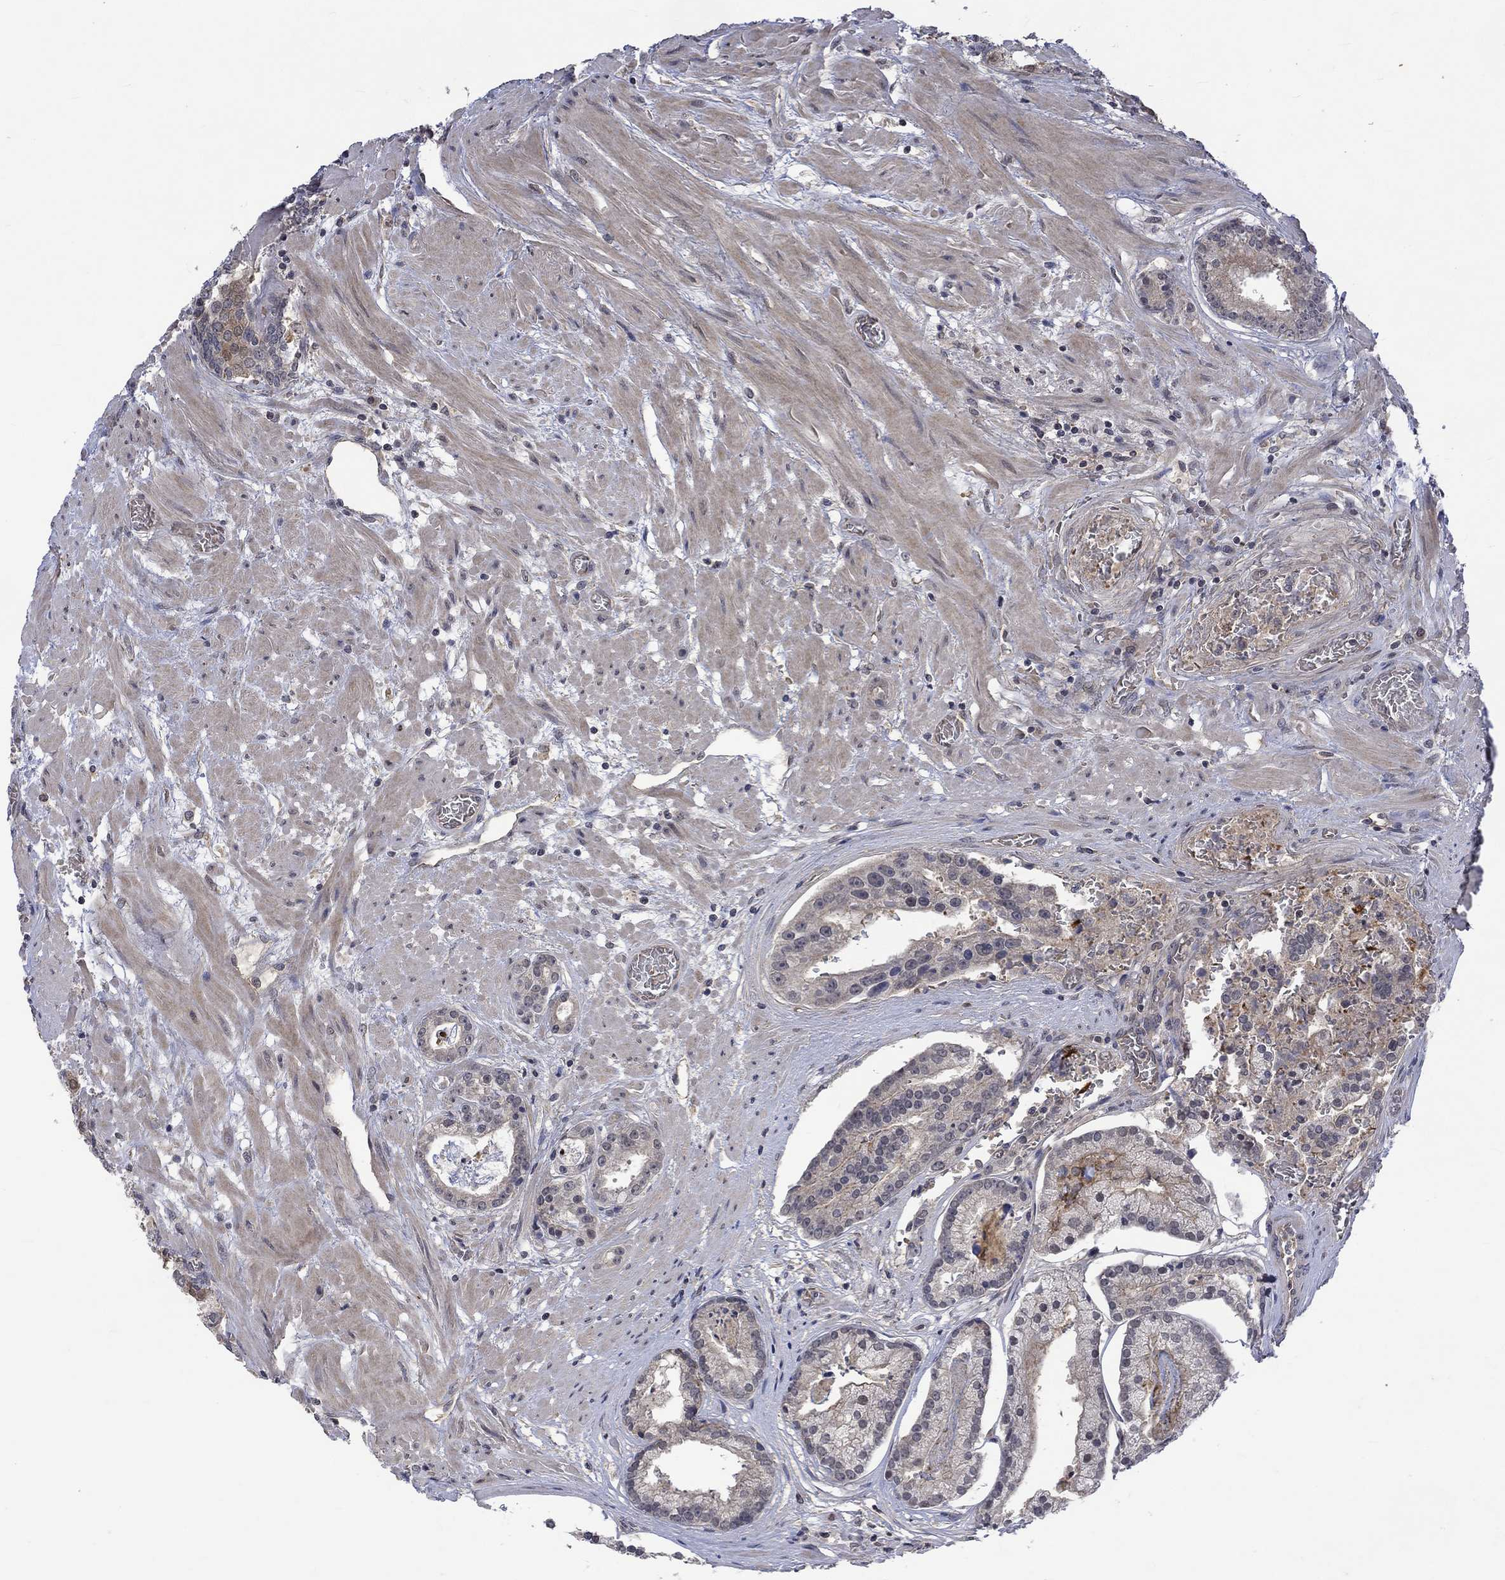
{"staining": {"intensity": "negative", "quantity": "none", "location": "none"}, "tissue": "prostate cancer", "cell_type": "Tumor cells", "image_type": "cancer", "snomed": [{"axis": "morphology", "description": "Adenocarcinoma, NOS"}, {"axis": "topography", "description": "Prostate and seminal vesicle, NOS"}, {"axis": "topography", "description": "Prostate"}], "caption": "The histopathology image exhibits no significant positivity in tumor cells of prostate cancer.", "gene": "GRIN2D", "patient": {"sex": "male", "age": 44}}